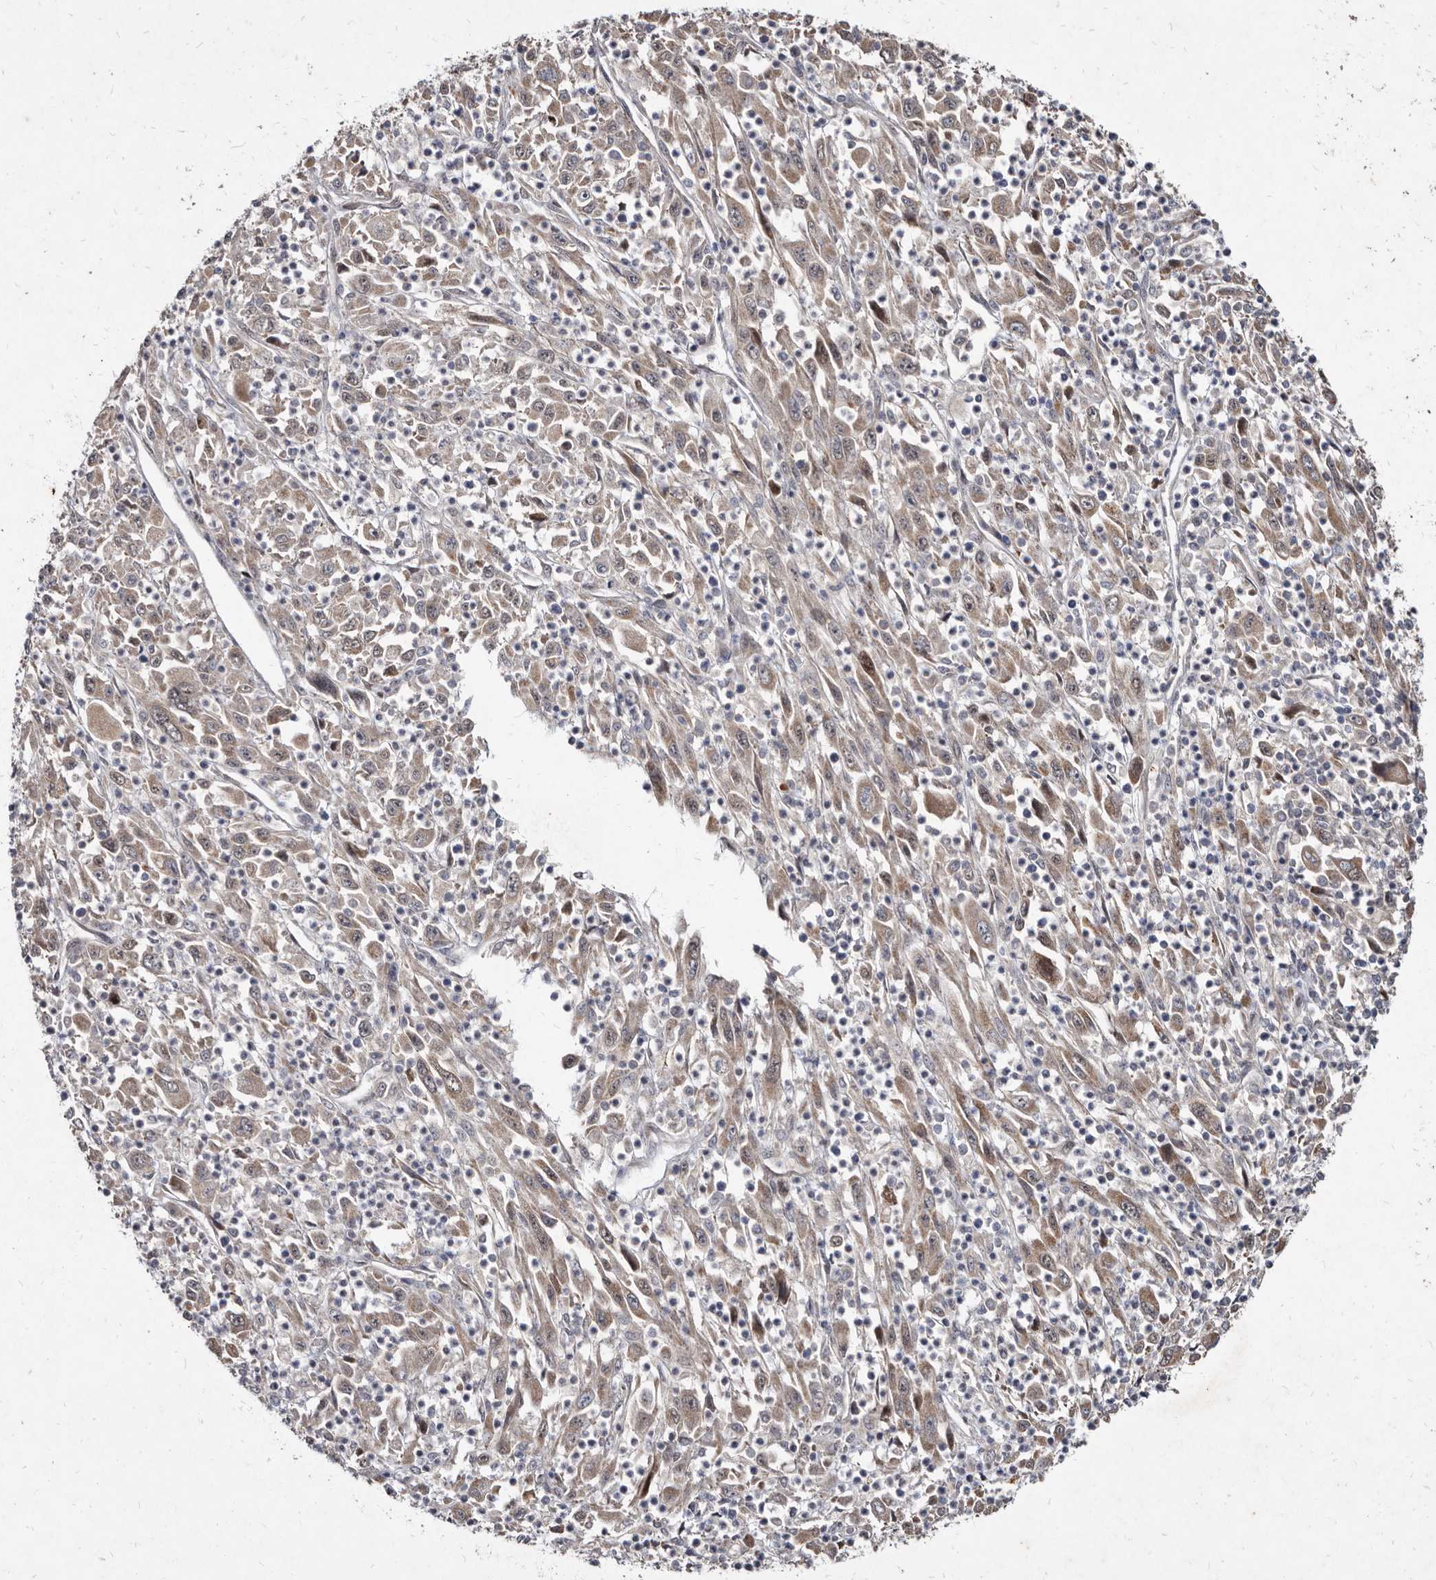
{"staining": {"intensity": "weak", "quantity": "25%-75%", "location": "cytoplasmic/membranous"}, "tissue": "melanoma", "cell_type": "Tumor cells", "image_type": "cancer", "snomed": [{"axis": "morphology", "description": "Malignant melanoma, Metastatic site"}, {"axis": "topography", "description": "Skin"}], "caption": "Brown immunohistochemical staining in melanoma shows weak cytoplasmic/membranous expression in approximately 25%-75% of tumor cells.", "gene": "YPEL3", "patient": {"sex": "female", "age": 56}}